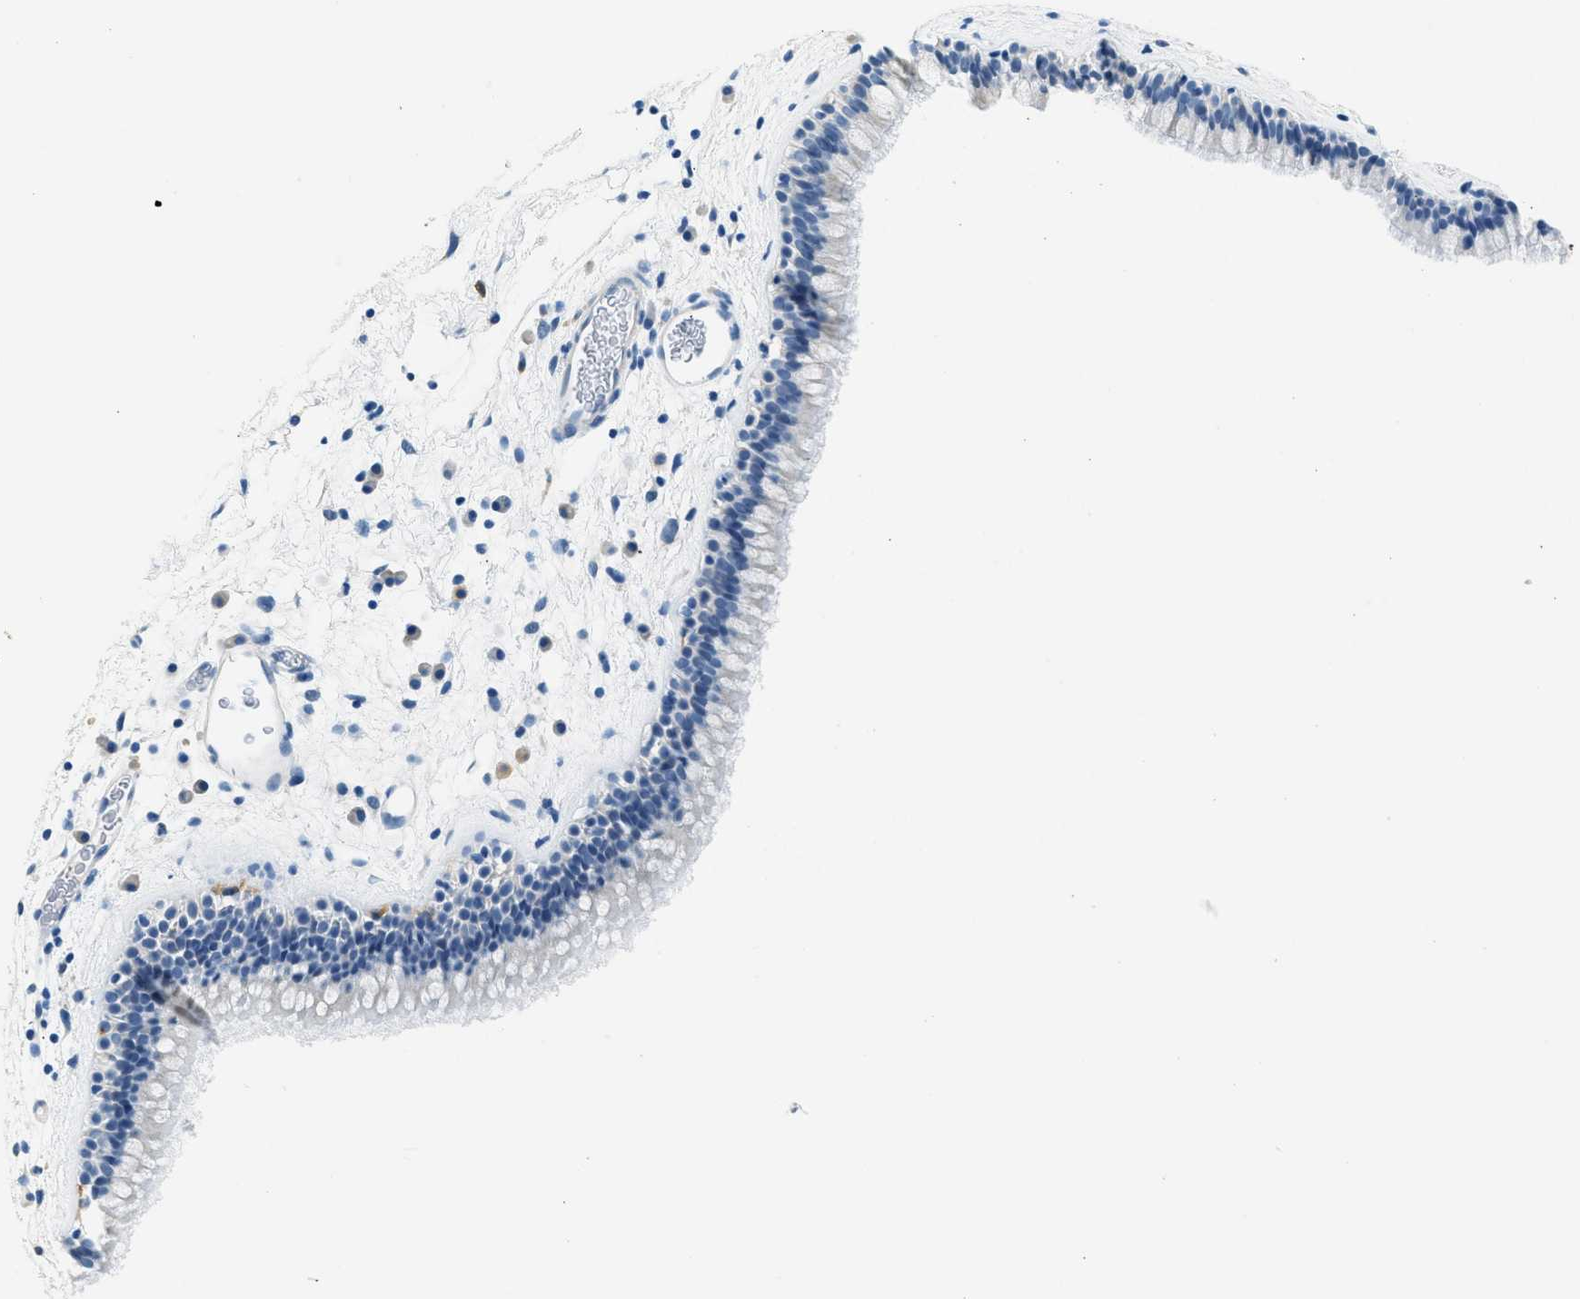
{"staining": {"intensity": "weak", "quantity": "<25%", "location": "cytoplasmic/membranous"}, "tissue": "nasopharynx", "cell_type": "Respiratory epithelial cells", "image_type": "normal", "snomed": [{"axis": "morphology", "description": "Normal tissue, NOS"}, {"axis": "morphology", "description": "Inflammation, NOS"}, {"axis": "topography", "description": "Nasopharynx"}], "caption": "The photomicrograph shows no significant staining in respiratory epithelial cells of nasopharynx.", "gene": "CLDN18", "patient": {"sex": "male", "age": 48}}